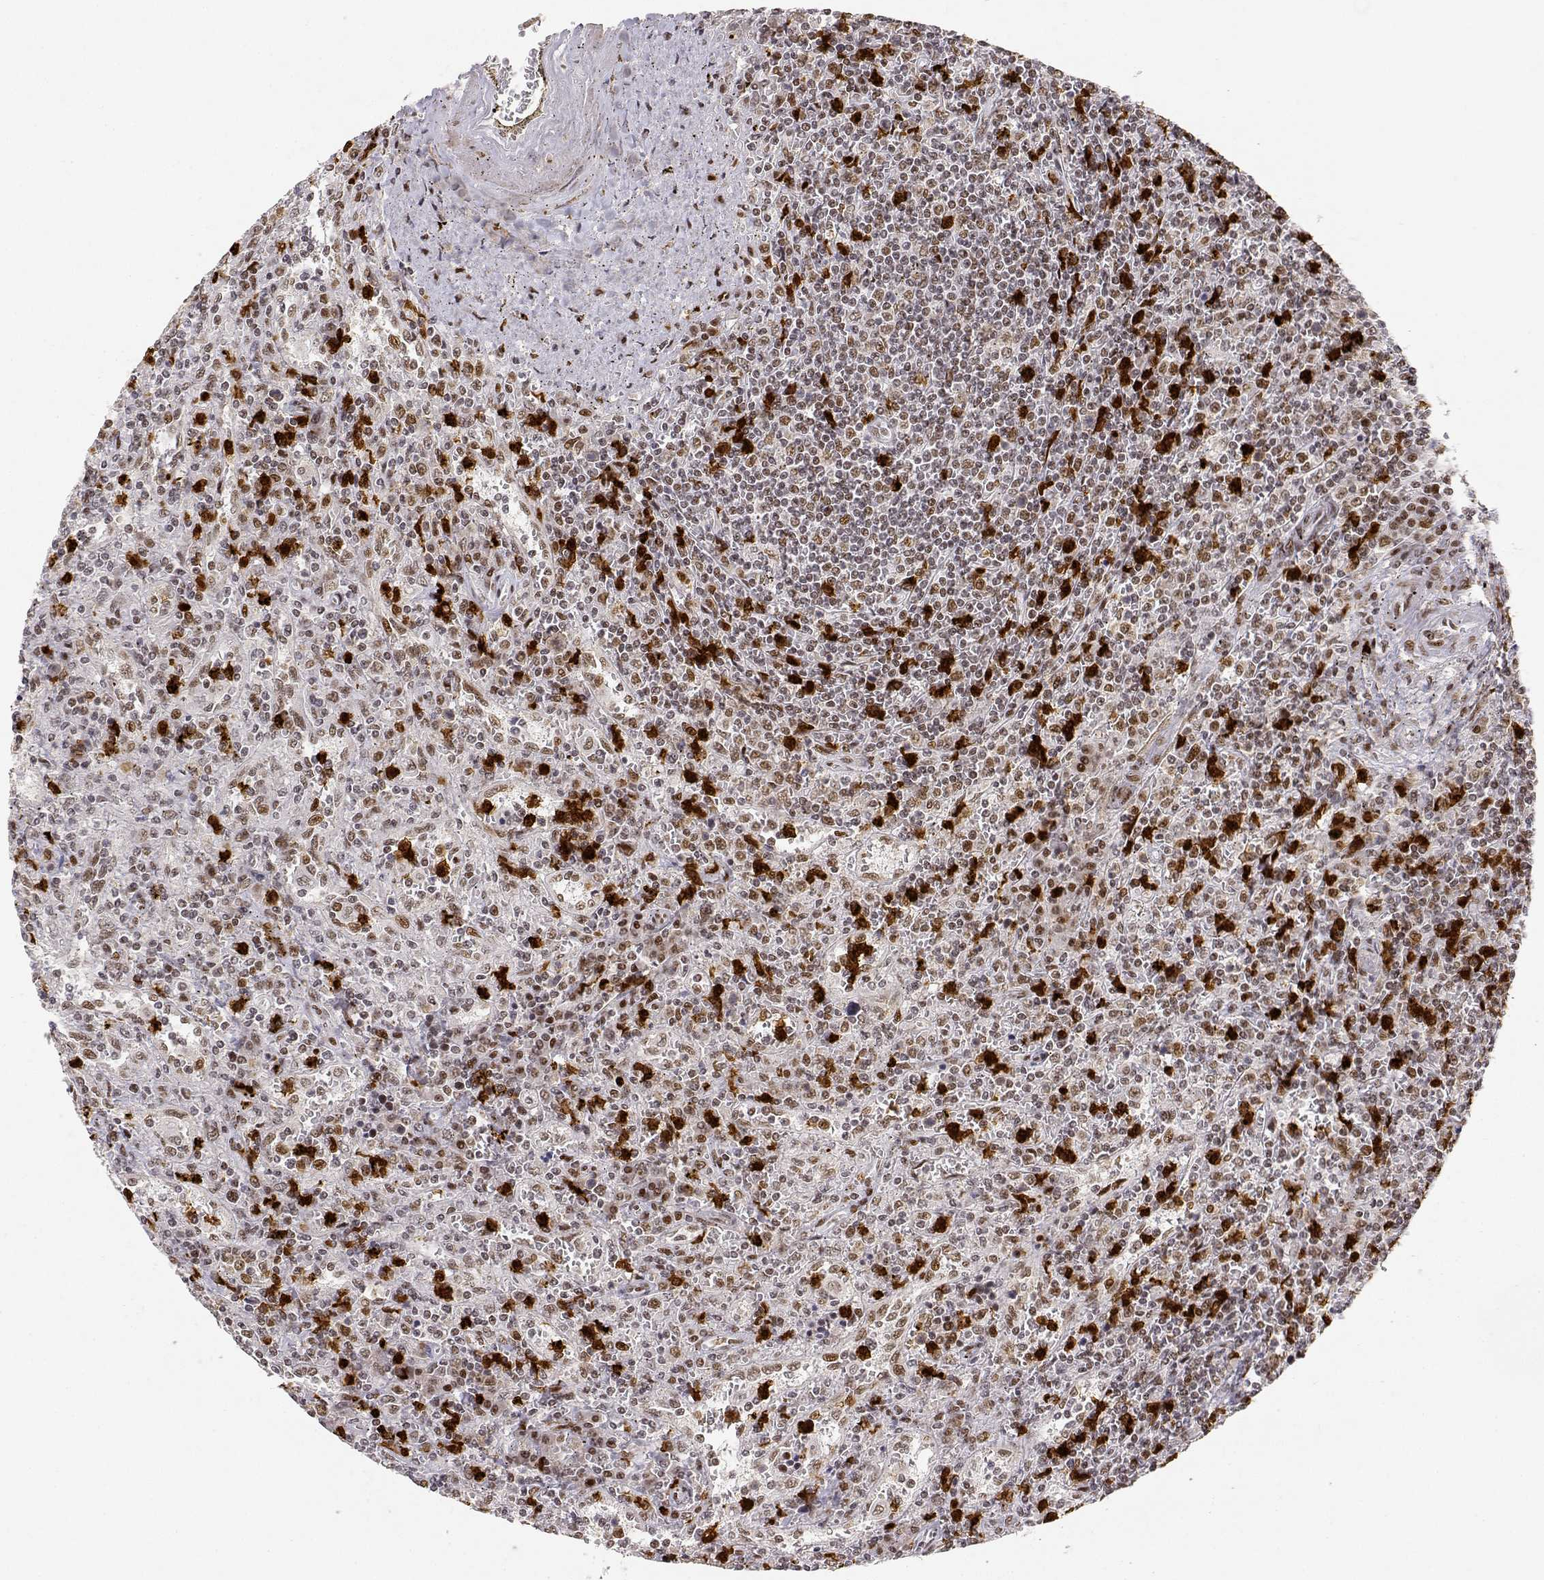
{"staining": {"intensity": "weak", "quantity": ">75%", "location": "nuclear"}, "tissue": "lymphoma", "cell_type": "Tumor cells", "image_type": "cancer", "snomed": [{"axis": "morphology", "description": "Malignant lymphoma, non-Hodgkin's type, Low grade"}, {"axis": "topography", "description": "Spleen"}], "caption": "Malignant lymphoma, non-Hodgkin's type (low-grade) was stained to show a protein in brown. There is low levels of weak nuclear staining in approximately >75% of tumor cells.", "gene": "RSF1", "patient": {"sex": "male", "age": 62}}